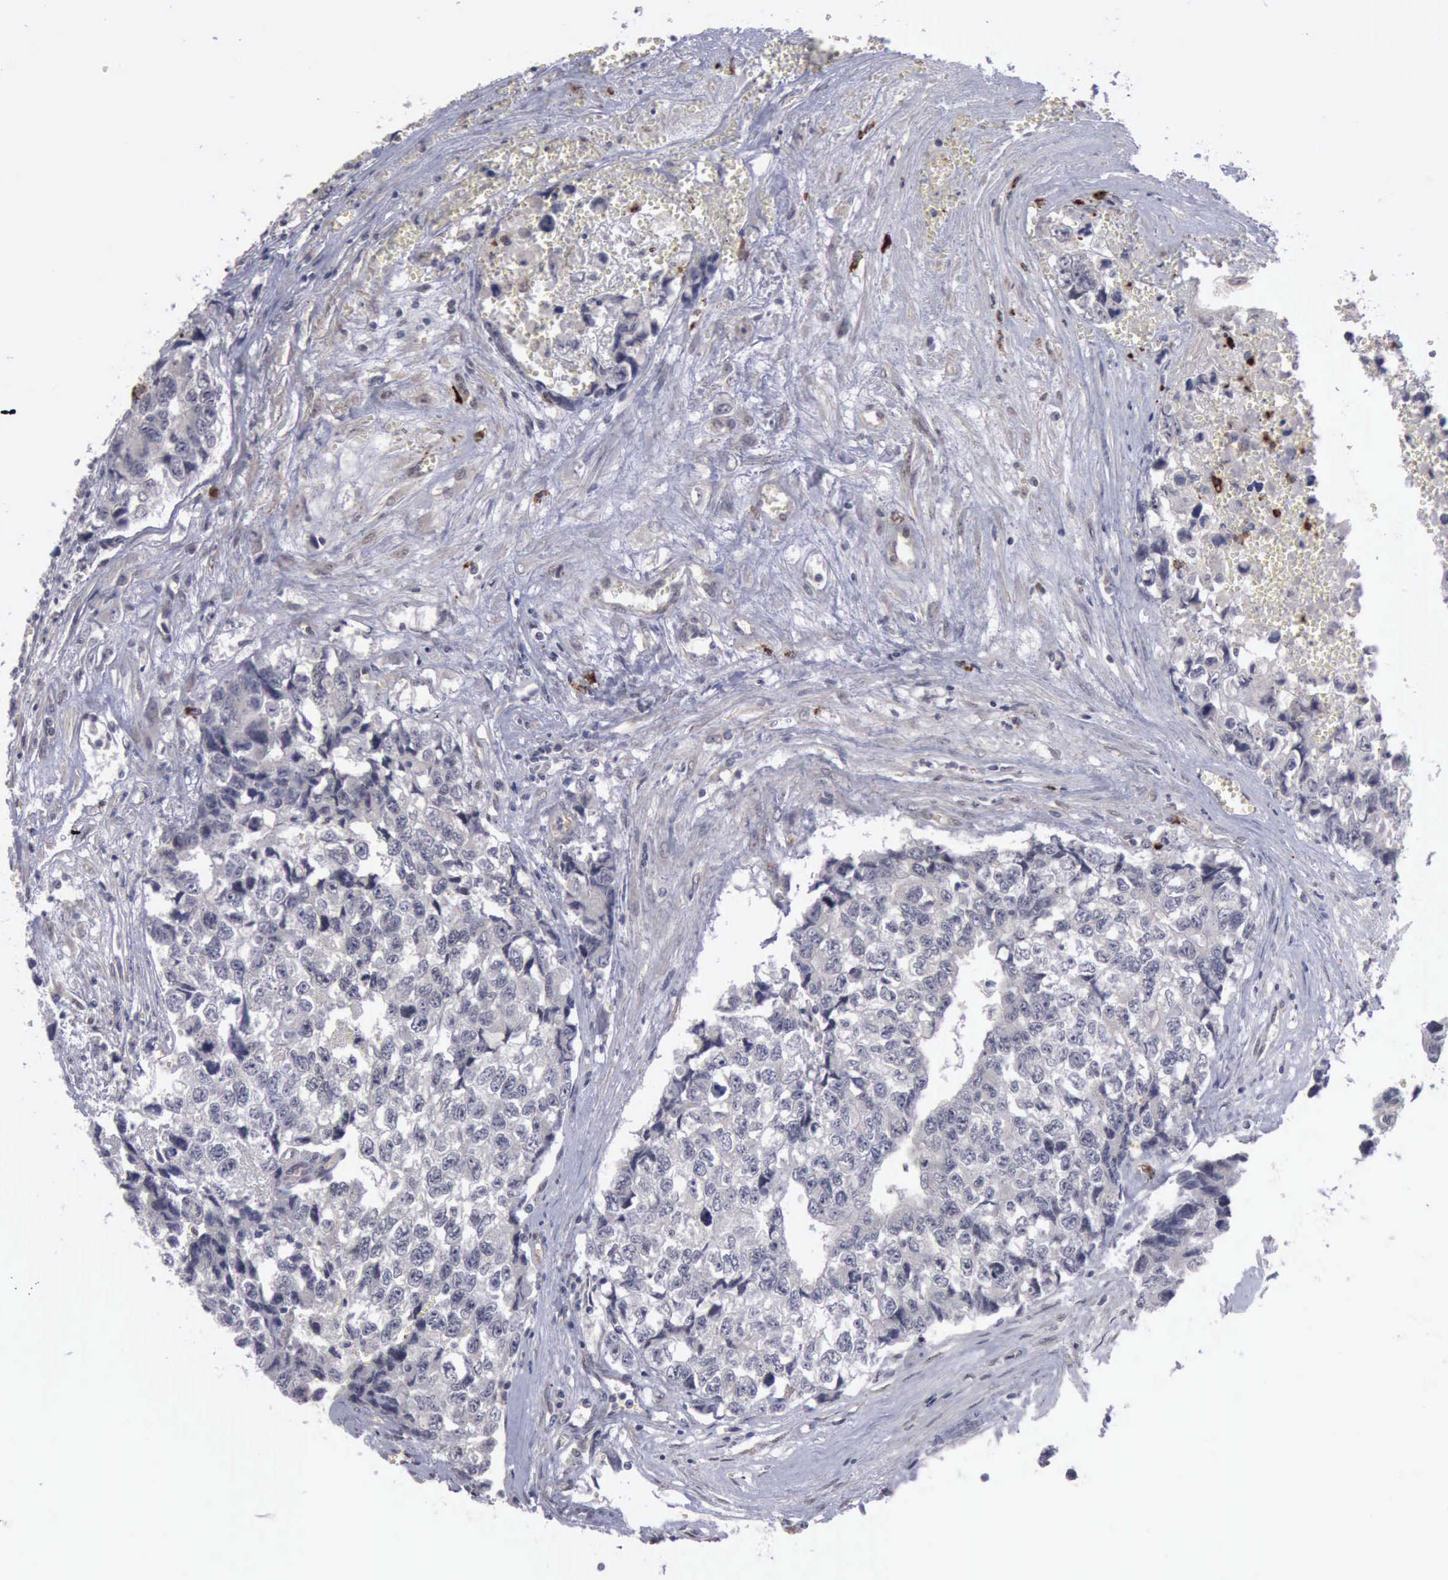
{"staining": {"intensity": "negative", "quantity": "none", "location": "none"}, "tissue": "testis cancer", "cell_type": "Tumor cells", "image_type": "cancer", "snomed": [{"axis": "morphology", "description": "Carcinoma, Embryonal, NOS"}, {"axis": "topography", "description": "Testis"}], "caption": "Tumor cells are negative for brown protein staining in embryonal carcinoma (testis). The staining is performed using DAB (3,3'-diaminobenzidine) brown chromogen with nuclei counter-stained in using hematoxylin.", "gene": "MMP9", "patient": {"sex": "male", "age": 31}}